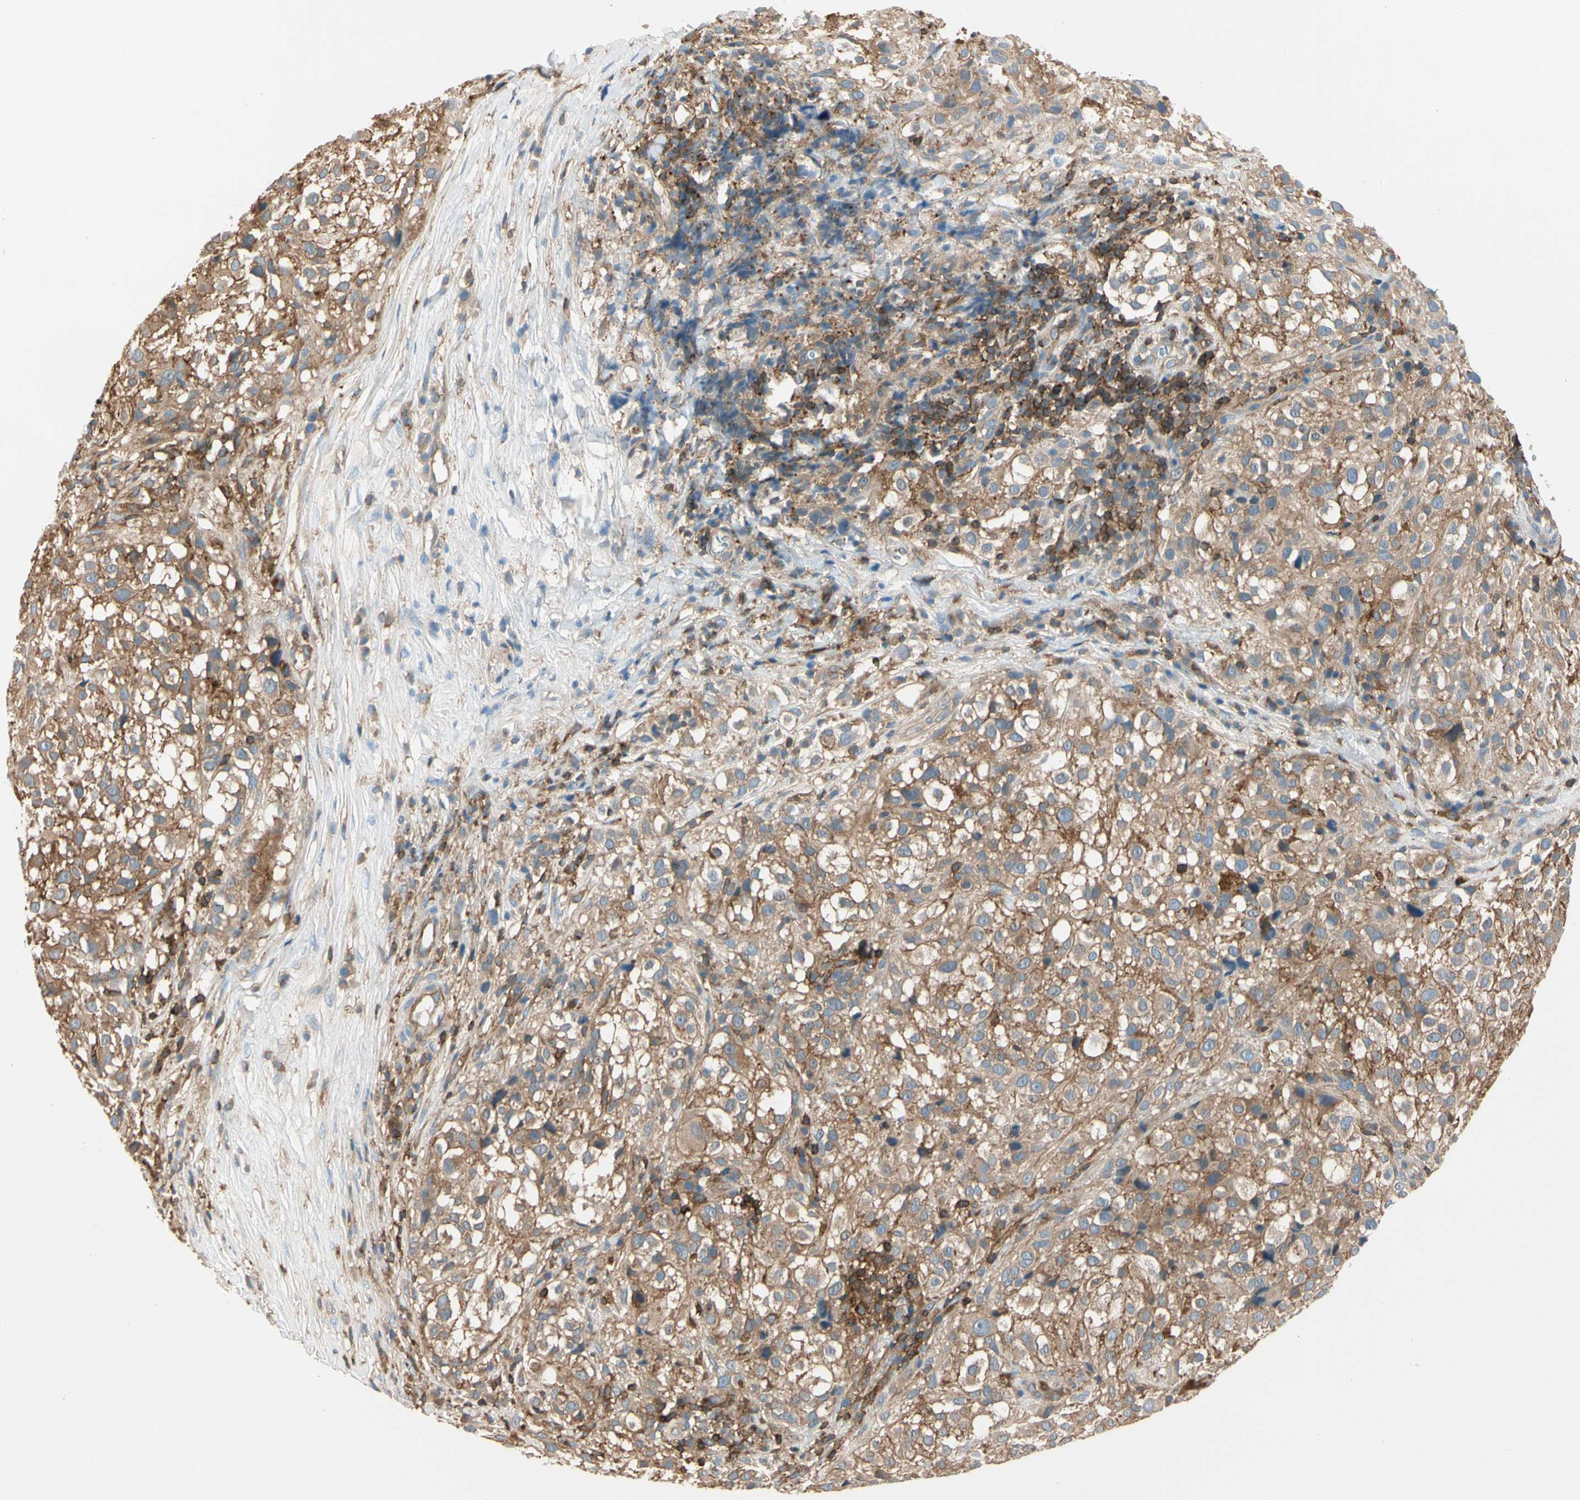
{"staining": {"intensity": "moderate", "quantity": ">75%", "location": "cytoplasmic/membranous"}, "tissue": "melanoma", "cell_type": "Tumor cells", "image_type": "cancer", "snomed": [{"axis": "morphology", "description": "Necrosis, NOS"}, {"axis": "morphology", "description": "Malignant melanoma, NOS"}, {"axis": "topography", "description": "Skin"}], "caption": "Protein expression analysis of human melanoma reveals moderate cytoplasmic/membranous positivity in about >75% of tumor cells.", "gene": "CAPZA2", "patient": {"sex": "female", "age": 87}}